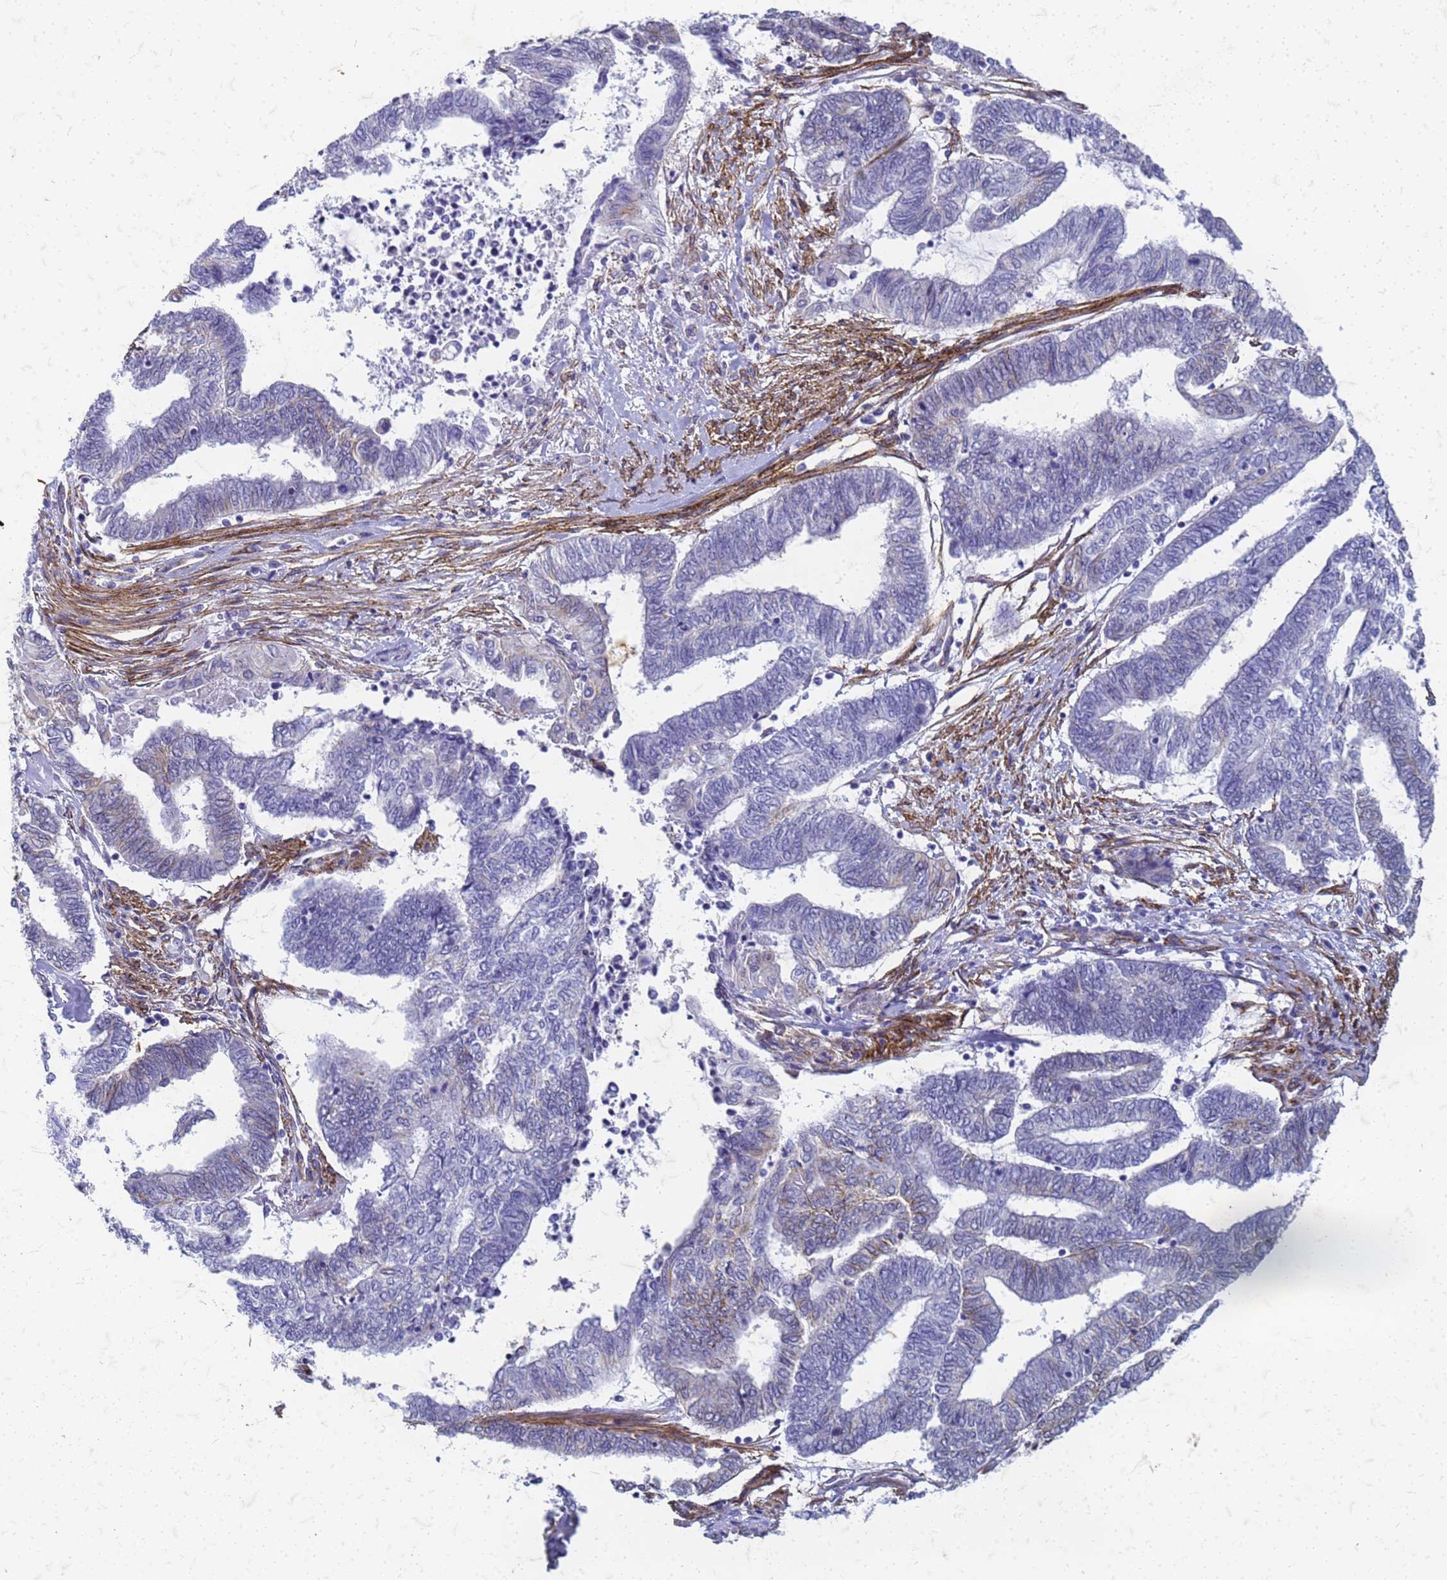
{"staining": {"intensity": "negative", "quantity": "none", "location": "none"}, "tissue": "endometrial cancer", "cell_type": "Tumor cells", "image_type": "cancer", "snomed": [{"axis": "morphology", "description": "Adenocarcinoma, NOS"}, {"axis": "topography", "description": "Uterus"}, {"axis": "topography", "description": "Endometrium"}], "caption": "Protein analysis of endometrial adenocarcinoma reveals no significant staining in tumor cells.", "gene": "TRIM64B", "patient": {"sex": "female", "age": 70}}